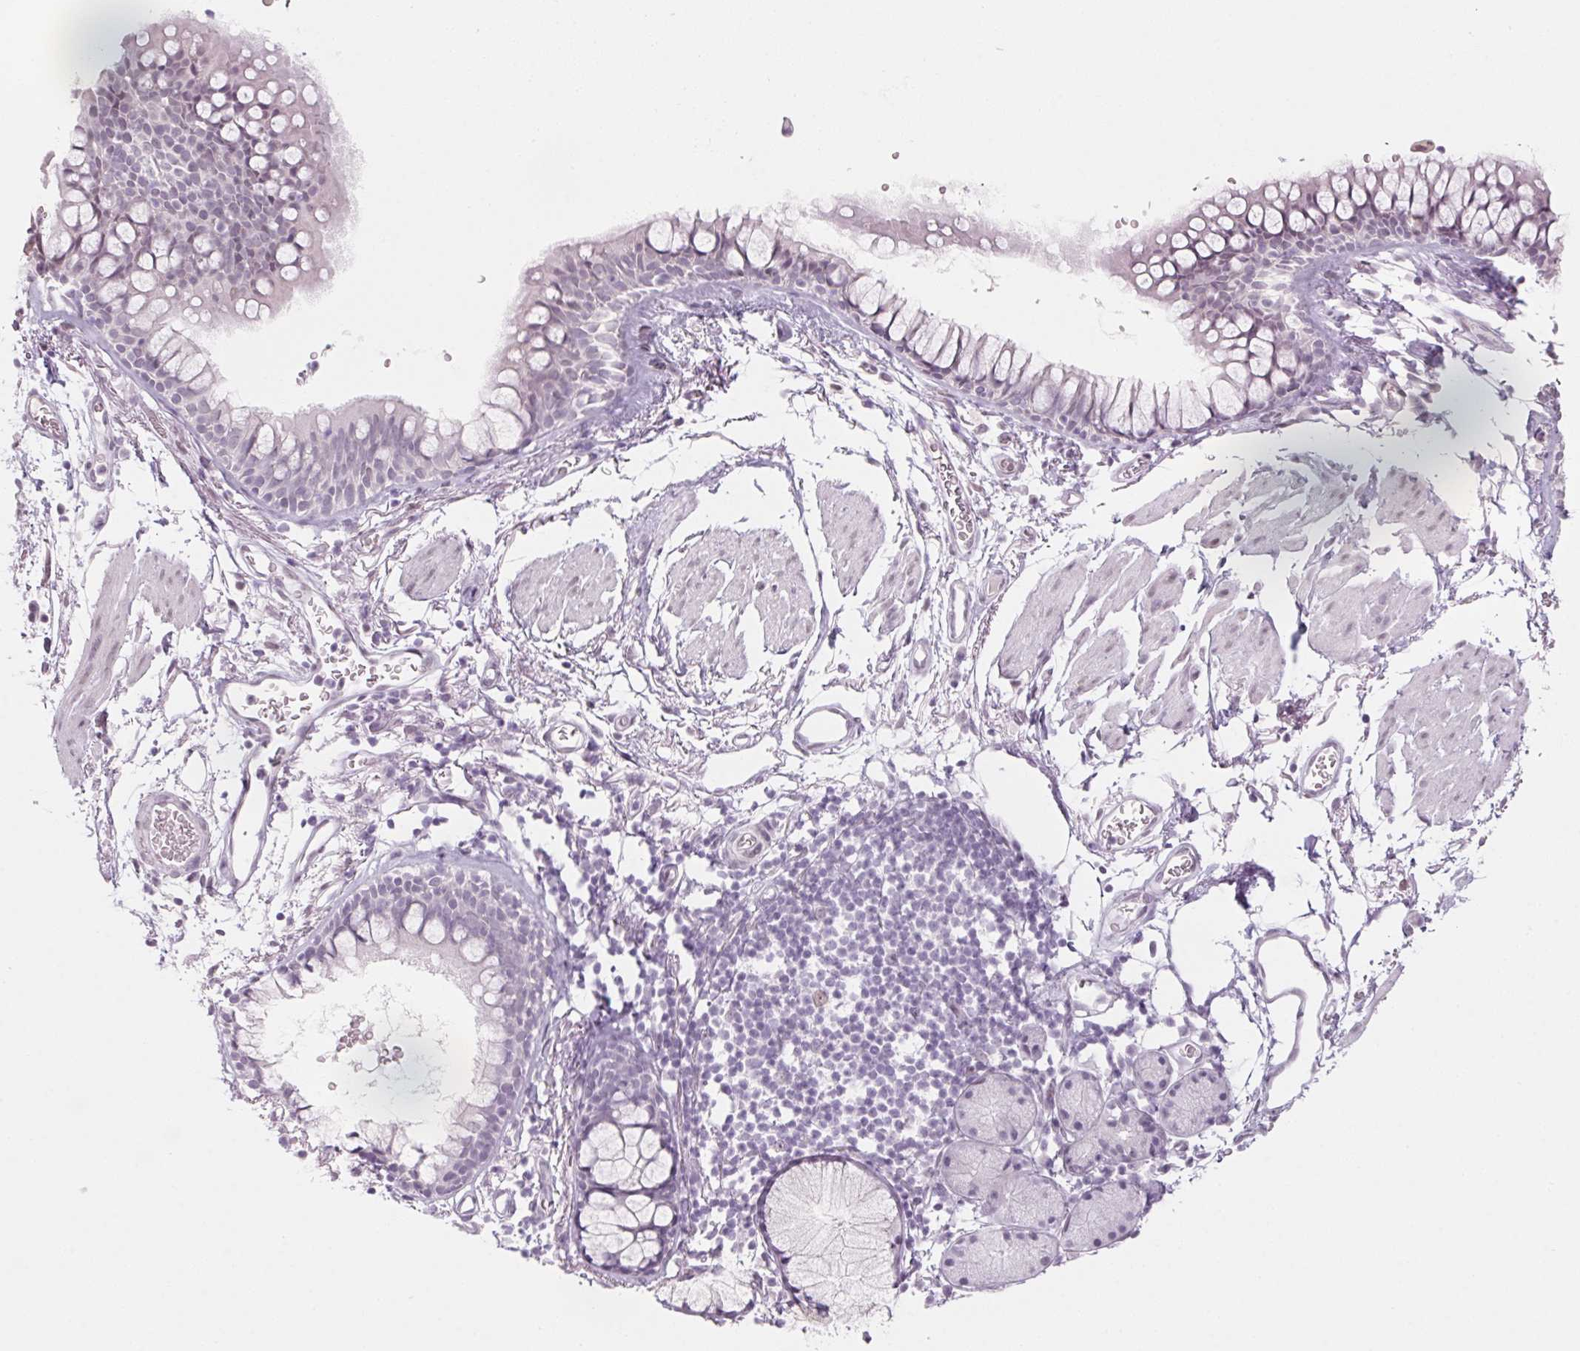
{"staining": {"intensity": "negative", "quantity": "none", "location": "none"}, "tissue": "bronchus", "cell_type": "Respiratory epithelial cells", "image_type": "normal", "snomed": [{"axis": "morphology", "description": "Normal tissue, NOS"}, {"axis": "topography", "description": "Cartilage tissue"}, {"axis": "topography", "description": "Bronchus"}], "caption": "This micrograph is of benign bronchus stained with IHC to label a protein in brown with the nuclei are counter-stained blue. There is no expression in respiratory epithelial cells. Brightfield microscopy of immunohistochemistry stained with DAB (3,3'-diaminobenzidine) (brown) and hematoxylin (blue), captured at high magnification.", "gene": "KCNQ2", "patient": {"sex": "female", "age": 79}}